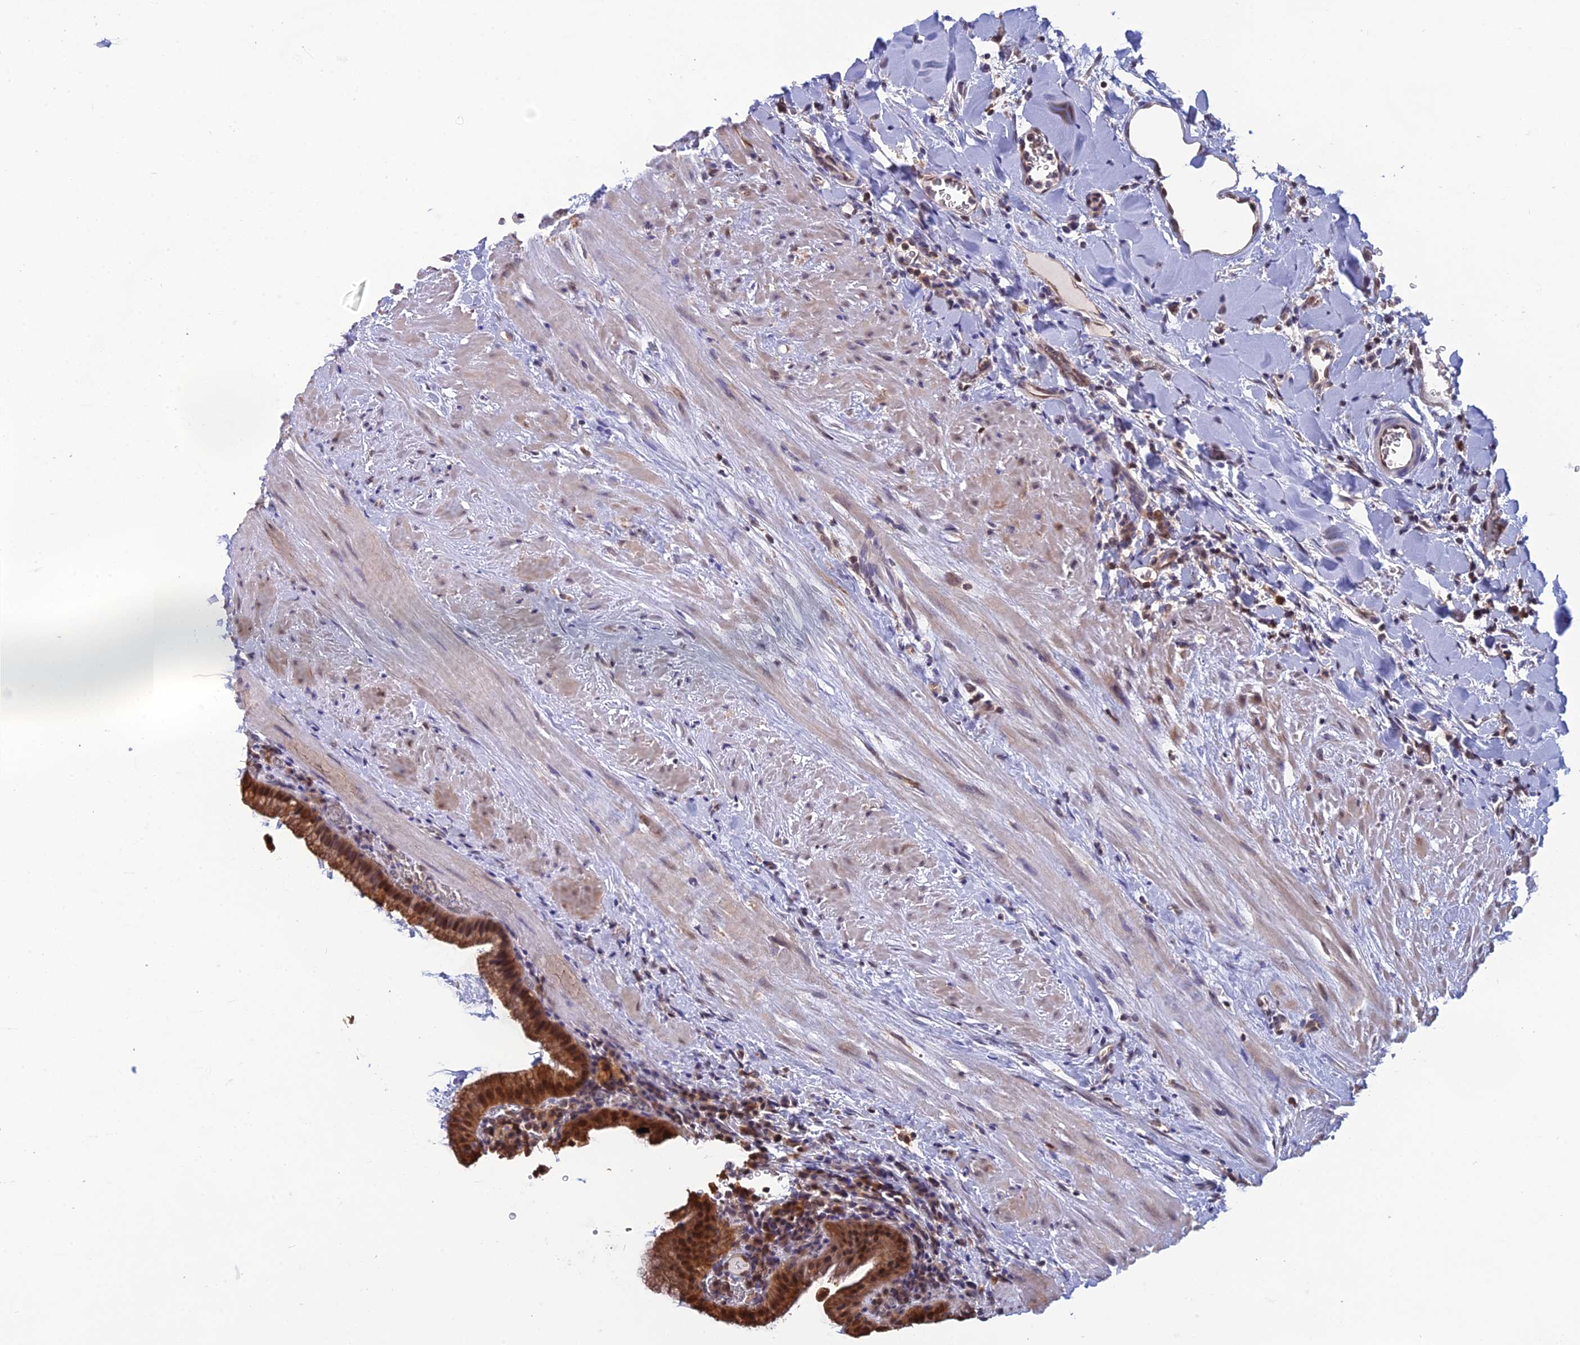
{"staining": {"intensity": "strong", "quantity": ">75%", "location": "cytoplasmic/membranous,nuclear"}, "tissue": "gallbladder", "cell_type": "Glandular cells", "image_type": "normal", "snomed": [{"axis": "morphology", "description": "Normal tissue, NOS"}, {"axis": "topography", "description": "Gallbladder"}], "caption": "An immunohistochemistry photomicrograph of normal tissue is shown. Protein staining in brown shows strong cytoplasmic/membranous,nuclear positivity in gallbladder within glandular cells.", "gene": "HINT1", "patient": {"sex": "male", "age": 78}}